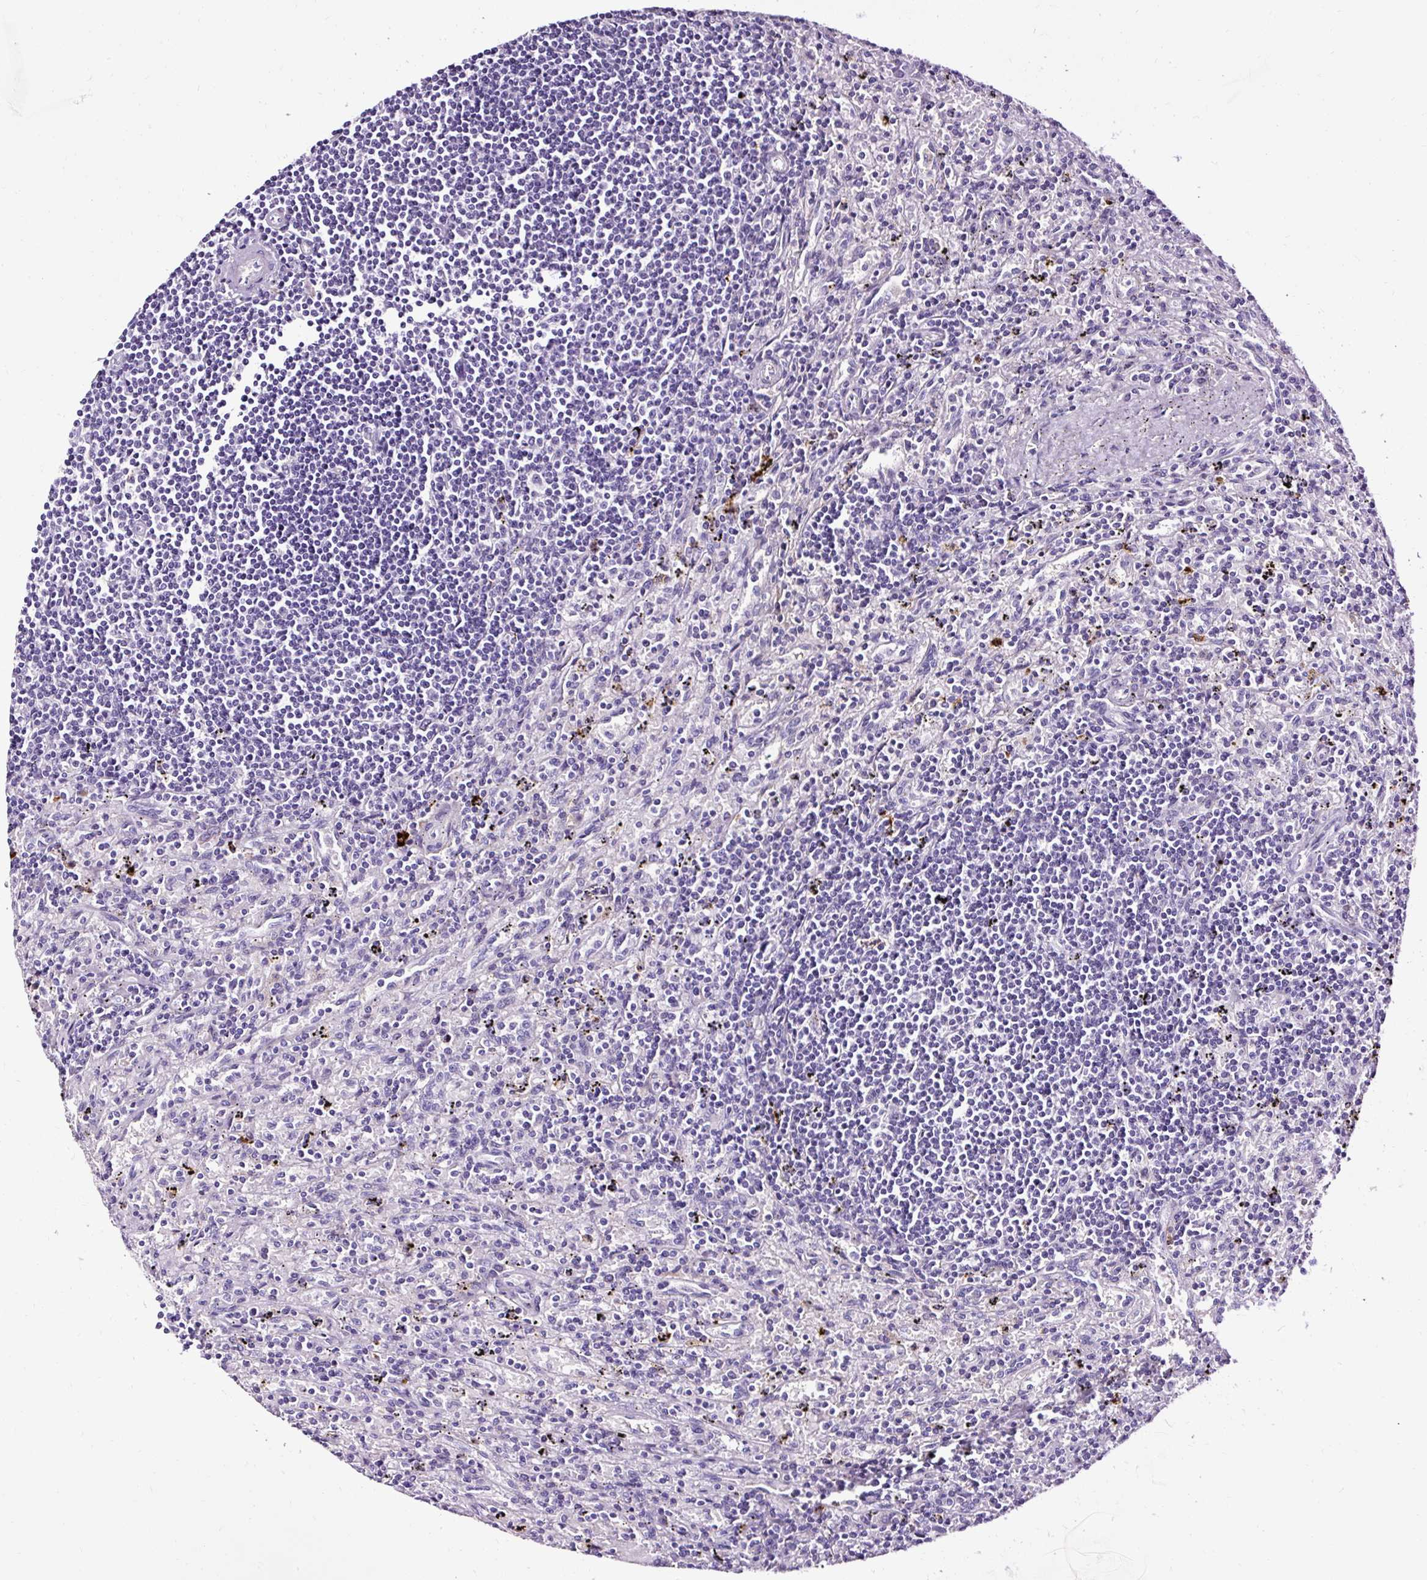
{"staining": {"intensity": "negative", "quantity": "none", "location": "none"}, "tissue": "lymphoma", "cell_type": "Tumor cells", "image_type": "cancer", "snomed": [{"axis": "morphology", "description": "Malignant lymphoma, non-Hodgkin's type, Low grade"}, {"axis": "topography", "description": "Spleen"}], "caption": "Tumor cells show no significant staining in malignant lymphoma, non-Hodgkin's type (low-grade).", "gene": "SLC7A8", "patient": {"sex": "male", "age": 76}}